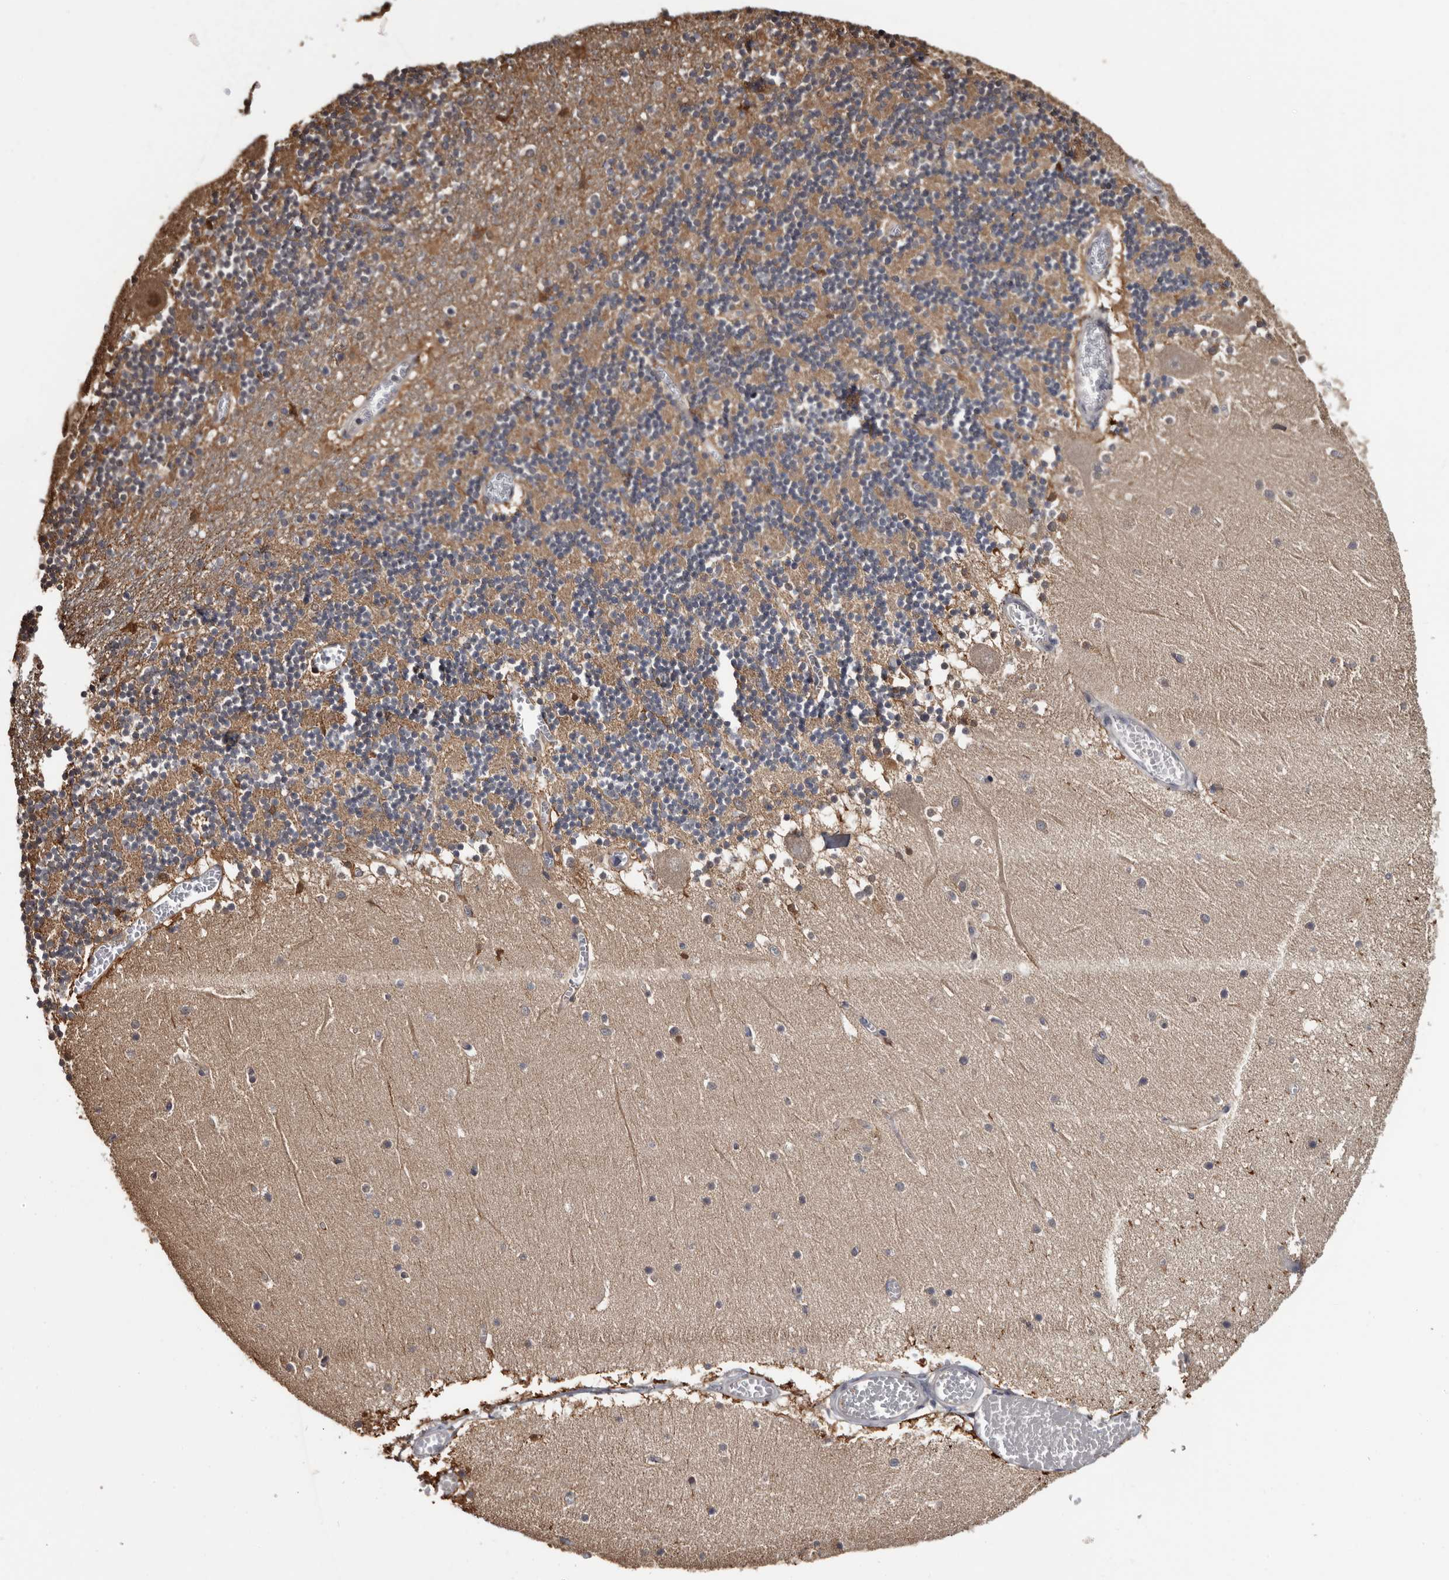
{"staining": {"intensity": "moderate", "quantity": ">75%", "location": "cytoplasmic/membranous"}, "tissue": "cerebellum", "cell_type": "Cells in granular layer", "image_type": "normal", "snomed": [{"axis": "morphology", "description": "Normal tissue, NOS"}, {"axis": "topography", "description": "Cerebellum"}], "caption": "Cerebellum stained with immunohistochemistry displays moderate cytoplasmic/membranous staining in approximately >75% of cells in granular layer.", "gene": "TTI2", "patient": {"sex": "female", "age": 28}}